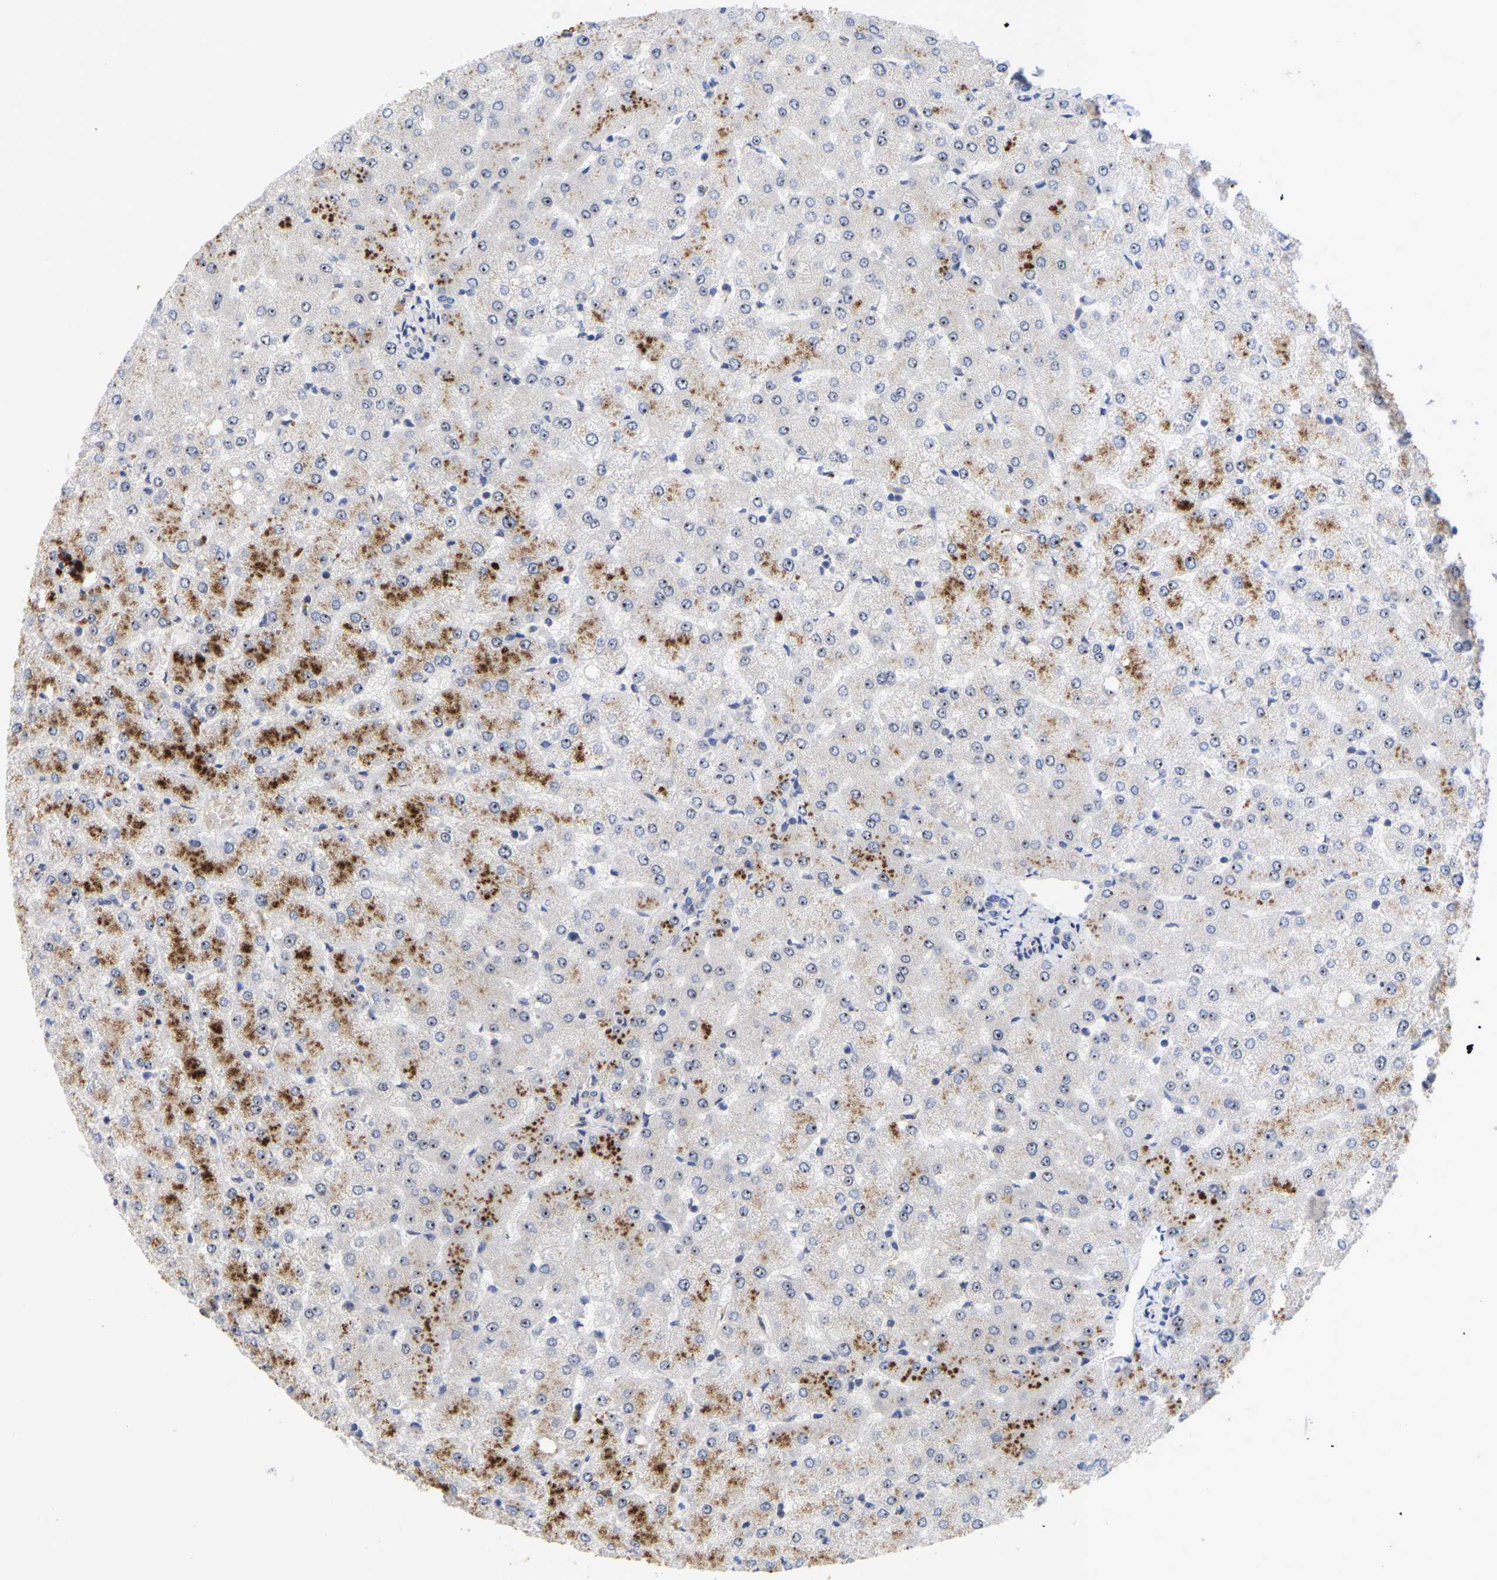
{"staining": {"intensity": "negative", "quantity": "none", "location": "none"}, "tissue": "liver", "cell_type": "Cholangiocytes", "image_type": "normal", "snomed": [{"axis": "morphology", "description": "Normal tissue, NOS"}, {"axis": "topography", "description": "Liver"}], "caption": "This is a histopathology image of immunohistochemistry staining of unremarkable liver, which shows no expression in cholangiocytes. (Immunohistochemistry (ihc), brightfield microscopy, high magnification).", "gene": "NLE1", "patient": {"sex": "female", "age": 54}}